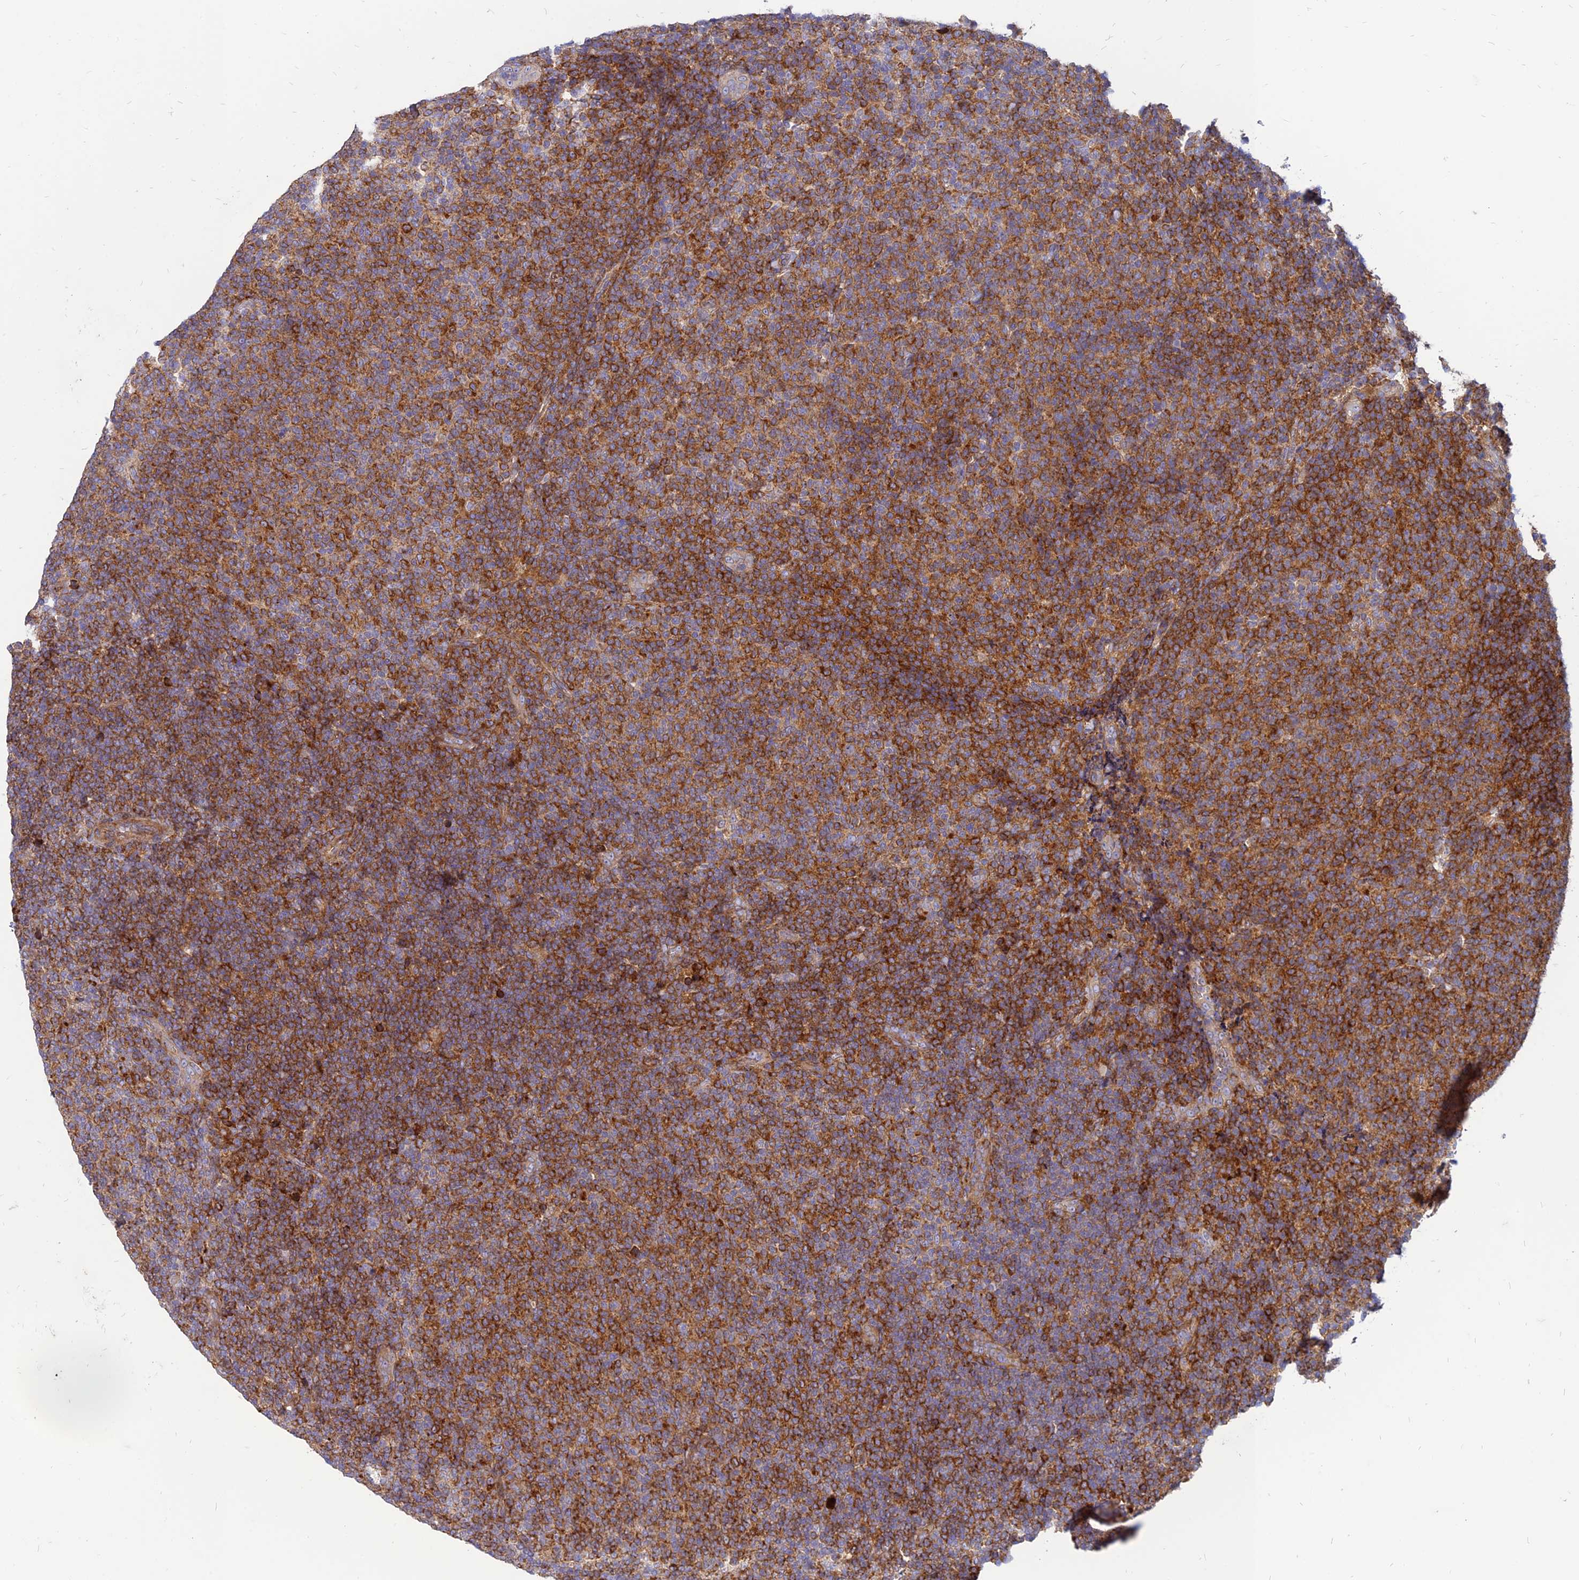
{"staining": {"intensity": "moderate", "quantity": ">75%", "location": "cytoplasmic/membranous"}, "tissue": "lymphoma", "cell_type": "Tumor cells", "image_type": "cancer", "snomed": [{"axis": "morphology", "description": "Malignant lymphoma, non-Hodgkin's type, Low grade"}, {"axis": "topography", "description": "Lymph node"}], "caption": "Lymphoma was stained to show a protein in brown. There is medium levels of moderate cytoplasmic/membranous staining in about >75% of tumor cells.", "gene": "PHKA2", "patient": {"sex": "male", "age": 66}}